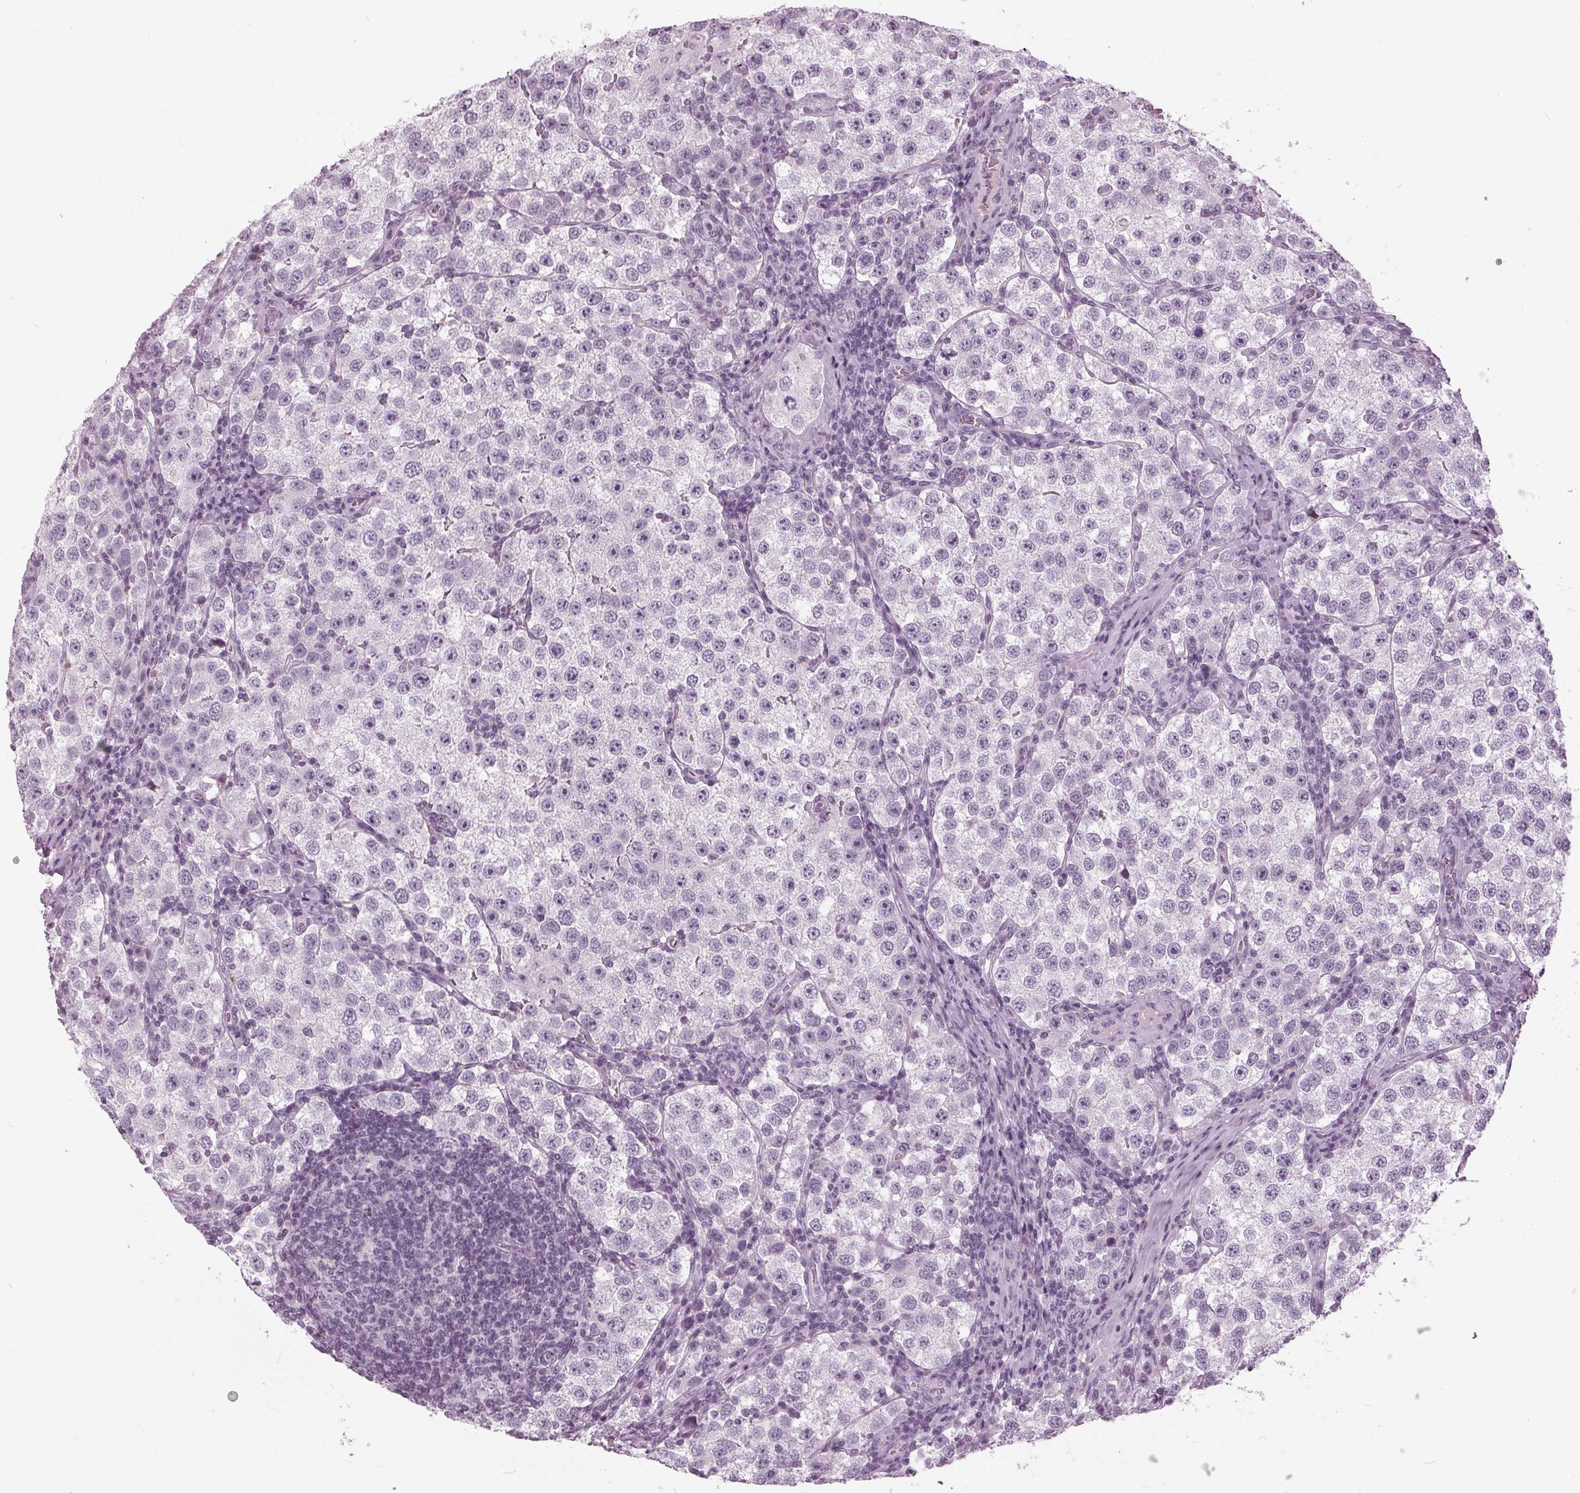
{"staining": {"intensity": "negative", "quantity": "none", "location": "none"}, "tissue": "testis cancer", "cell_type": "Tumor cells", "image_type": "cancer", "snomed": [{"axis": "morphology", "description": "Seminoma, NOS"}, {"axis": "topography", "description": "Testis"}], "caption": "An immunohistochemistry (IHC) histopathology image of seminoma (testis) is shown. There is no staining in tumor cells of seminoma (testis).", "gene": "SLC9A4", "patient": {"sex": "male", "age": 37}}